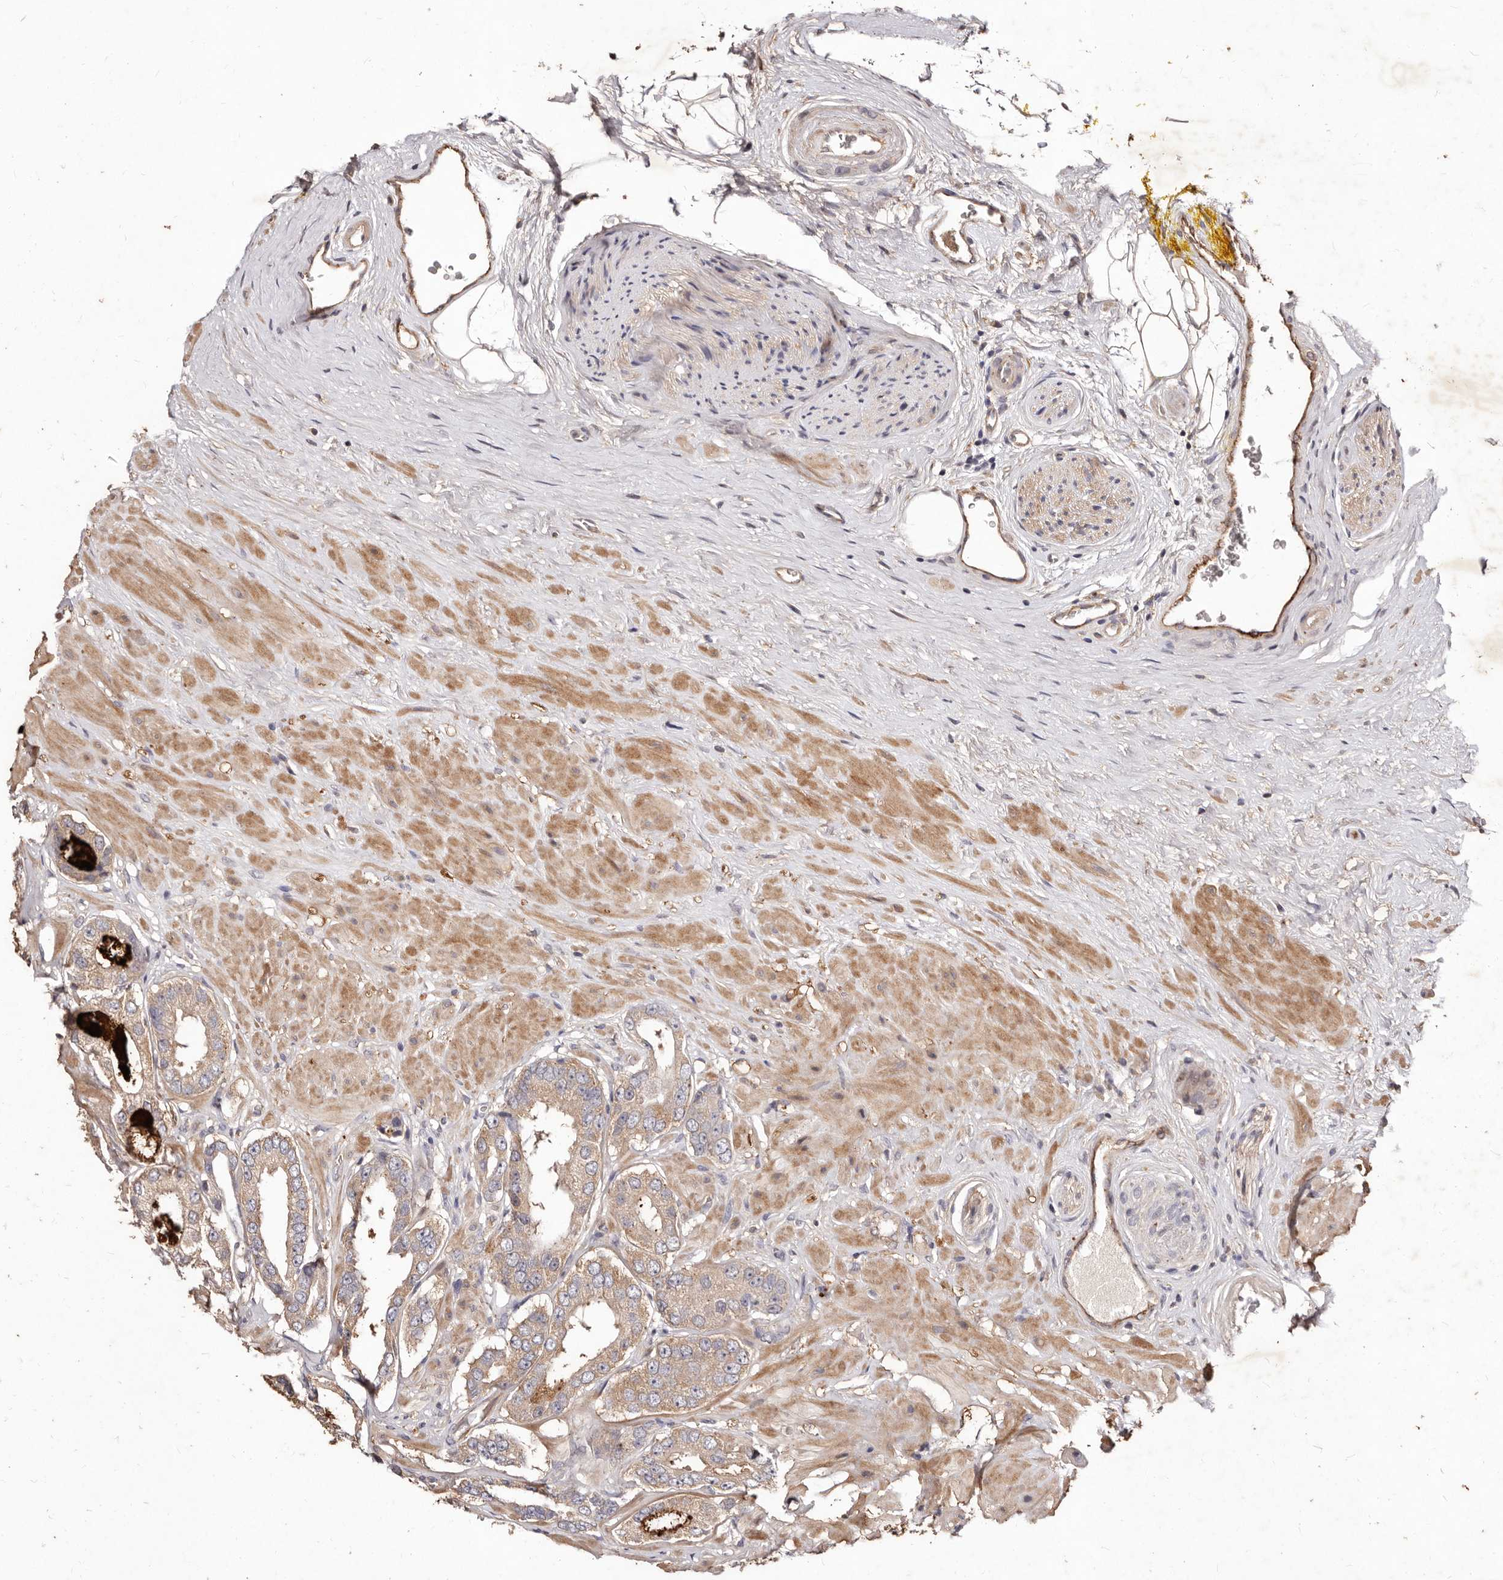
{"staining": {"intensity": "weak", "quantity": ">75%", "location": "cytoplasmic/membranous"}, "tissue": "prostate cancer", "cell_type": "Tumor cells", "image_type": "cancer", "snomed": [{"axis": "morphology", "description": "Adenocarcinoma, High grade"}, {"axis": "topography", "description": "Prostate"}], "caption": "An image showing weak cytoplasmic/membranous staining in approximately >75% of tumor cells in prostate cancer, as visualized by brown immunohistochemical staining.", "gene": "CCL14", "patient": {"sex": "male", "age": 59}}